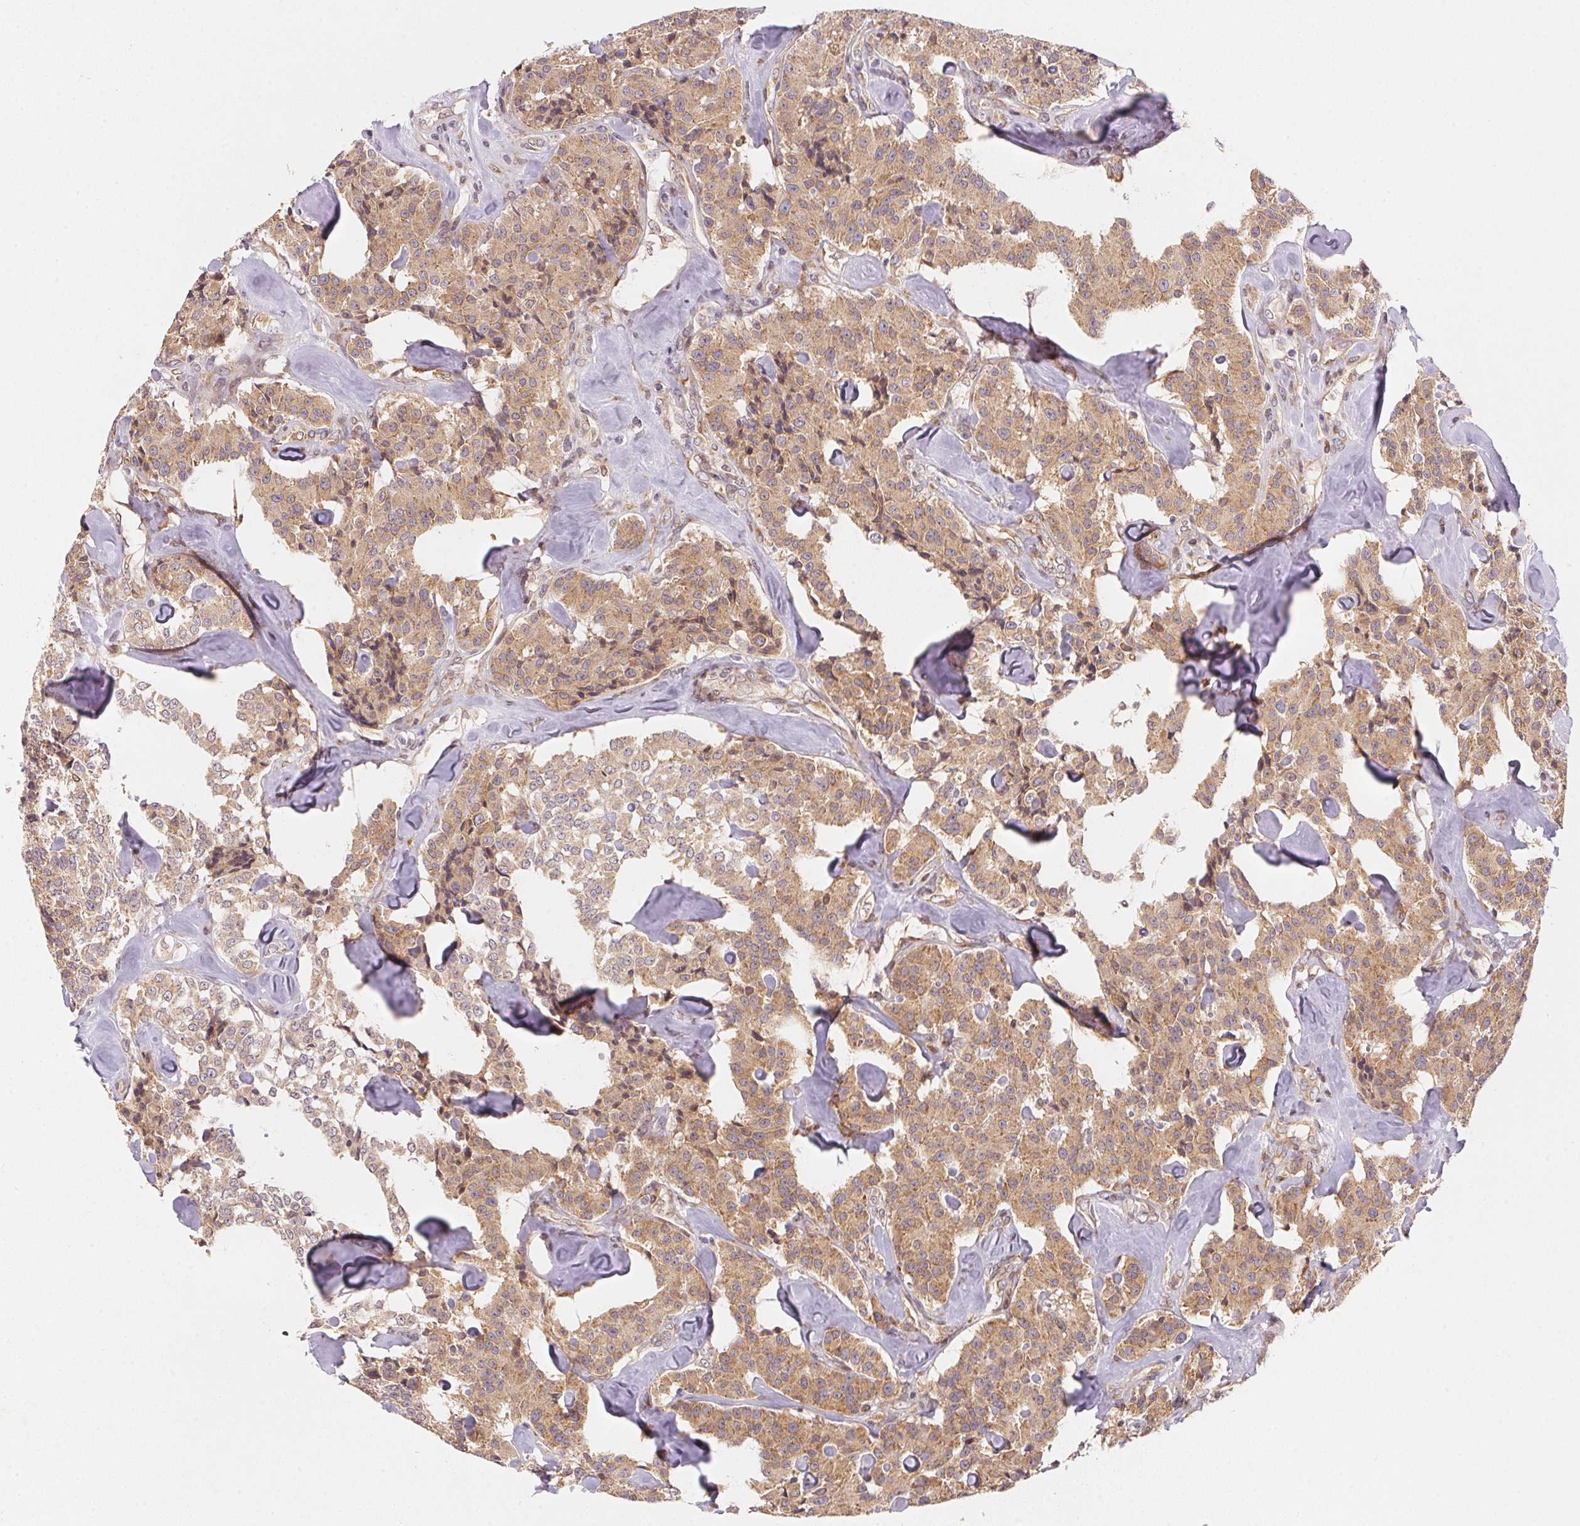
{"staining": {"intensity": "weak", "quantity": ">75%", "location": "cytoplasmic/membranous"}, "tissue": "carcinoid", "cell_type": "Tumor cells", "image_type": "cancer", "snomed": [{"axis": "morphology", "description": "Carcinoid, malignant, NOS"}, {"axis": "topography", "description": "Pancreas"}], "caption": "Immunohistochemistry staining of carcinoid, which displays low levels of weak cytoplasmic/membranous positivity in approximately >75% of tumor cells indicating weak cytoplasmic/membranous protein staining. The staining was performed using DAB (brown) for protein detection and nuclei were counterstained in hematoxylin (blue).", "gene": "EI24", "patient": {"sex": "male", "age": 41}}